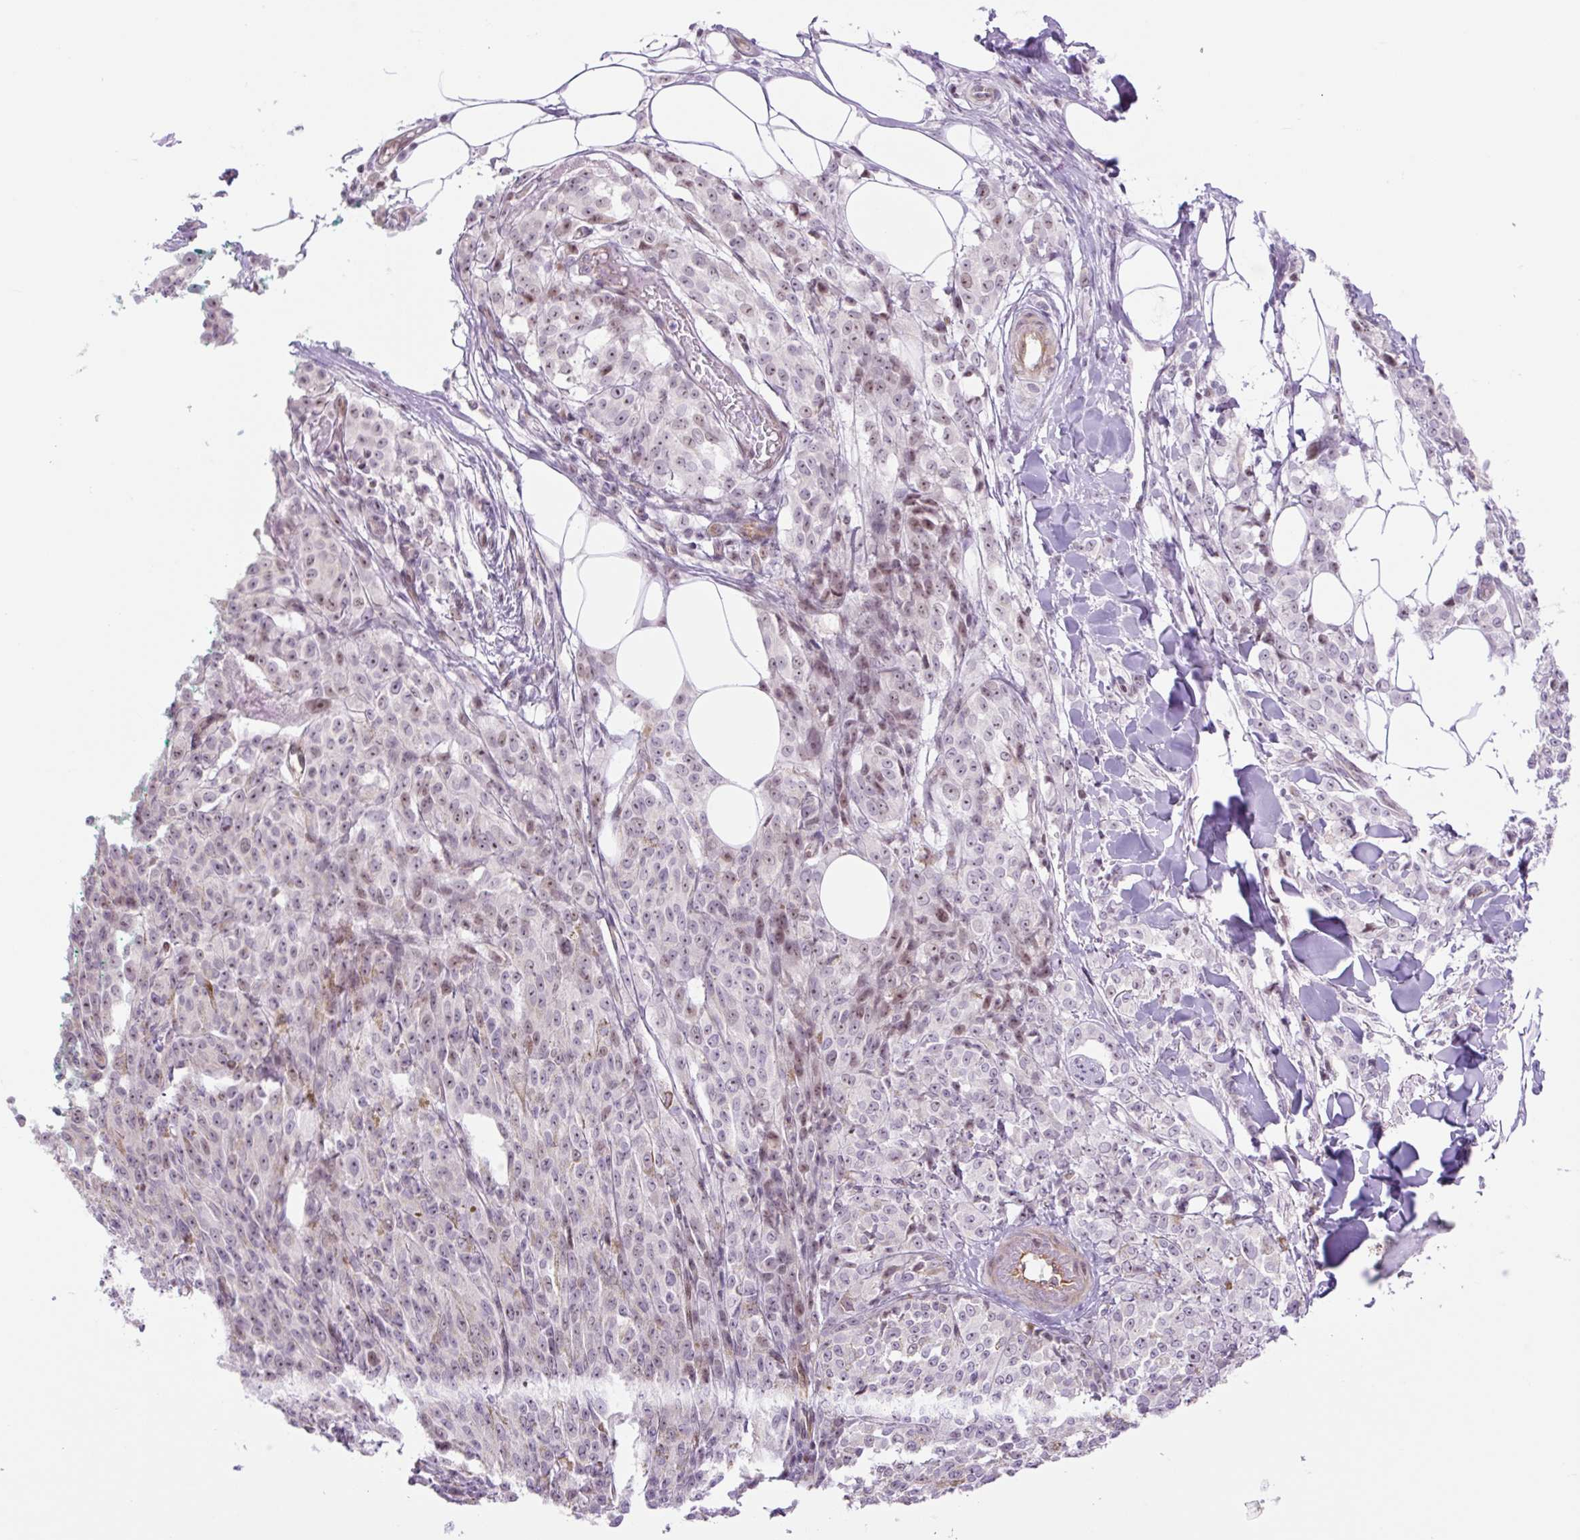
{"staining": {"intensity": "weak", "quantity": "<25%", "location": "nuclear"}, "tissue": "melanoma", "cell_type": "Tumor cells", "image_type": "cancer", "snomed": [{"axis": "morphology", "description": "Malignant melanoma, NOS"}, {"axis": "topography", "description": "Skin"}], "caption": "There is no significant positivity in tumor cells of melanoma.", "gene": "ZNF417", "patient": {"sex": "female", "age": 52}}